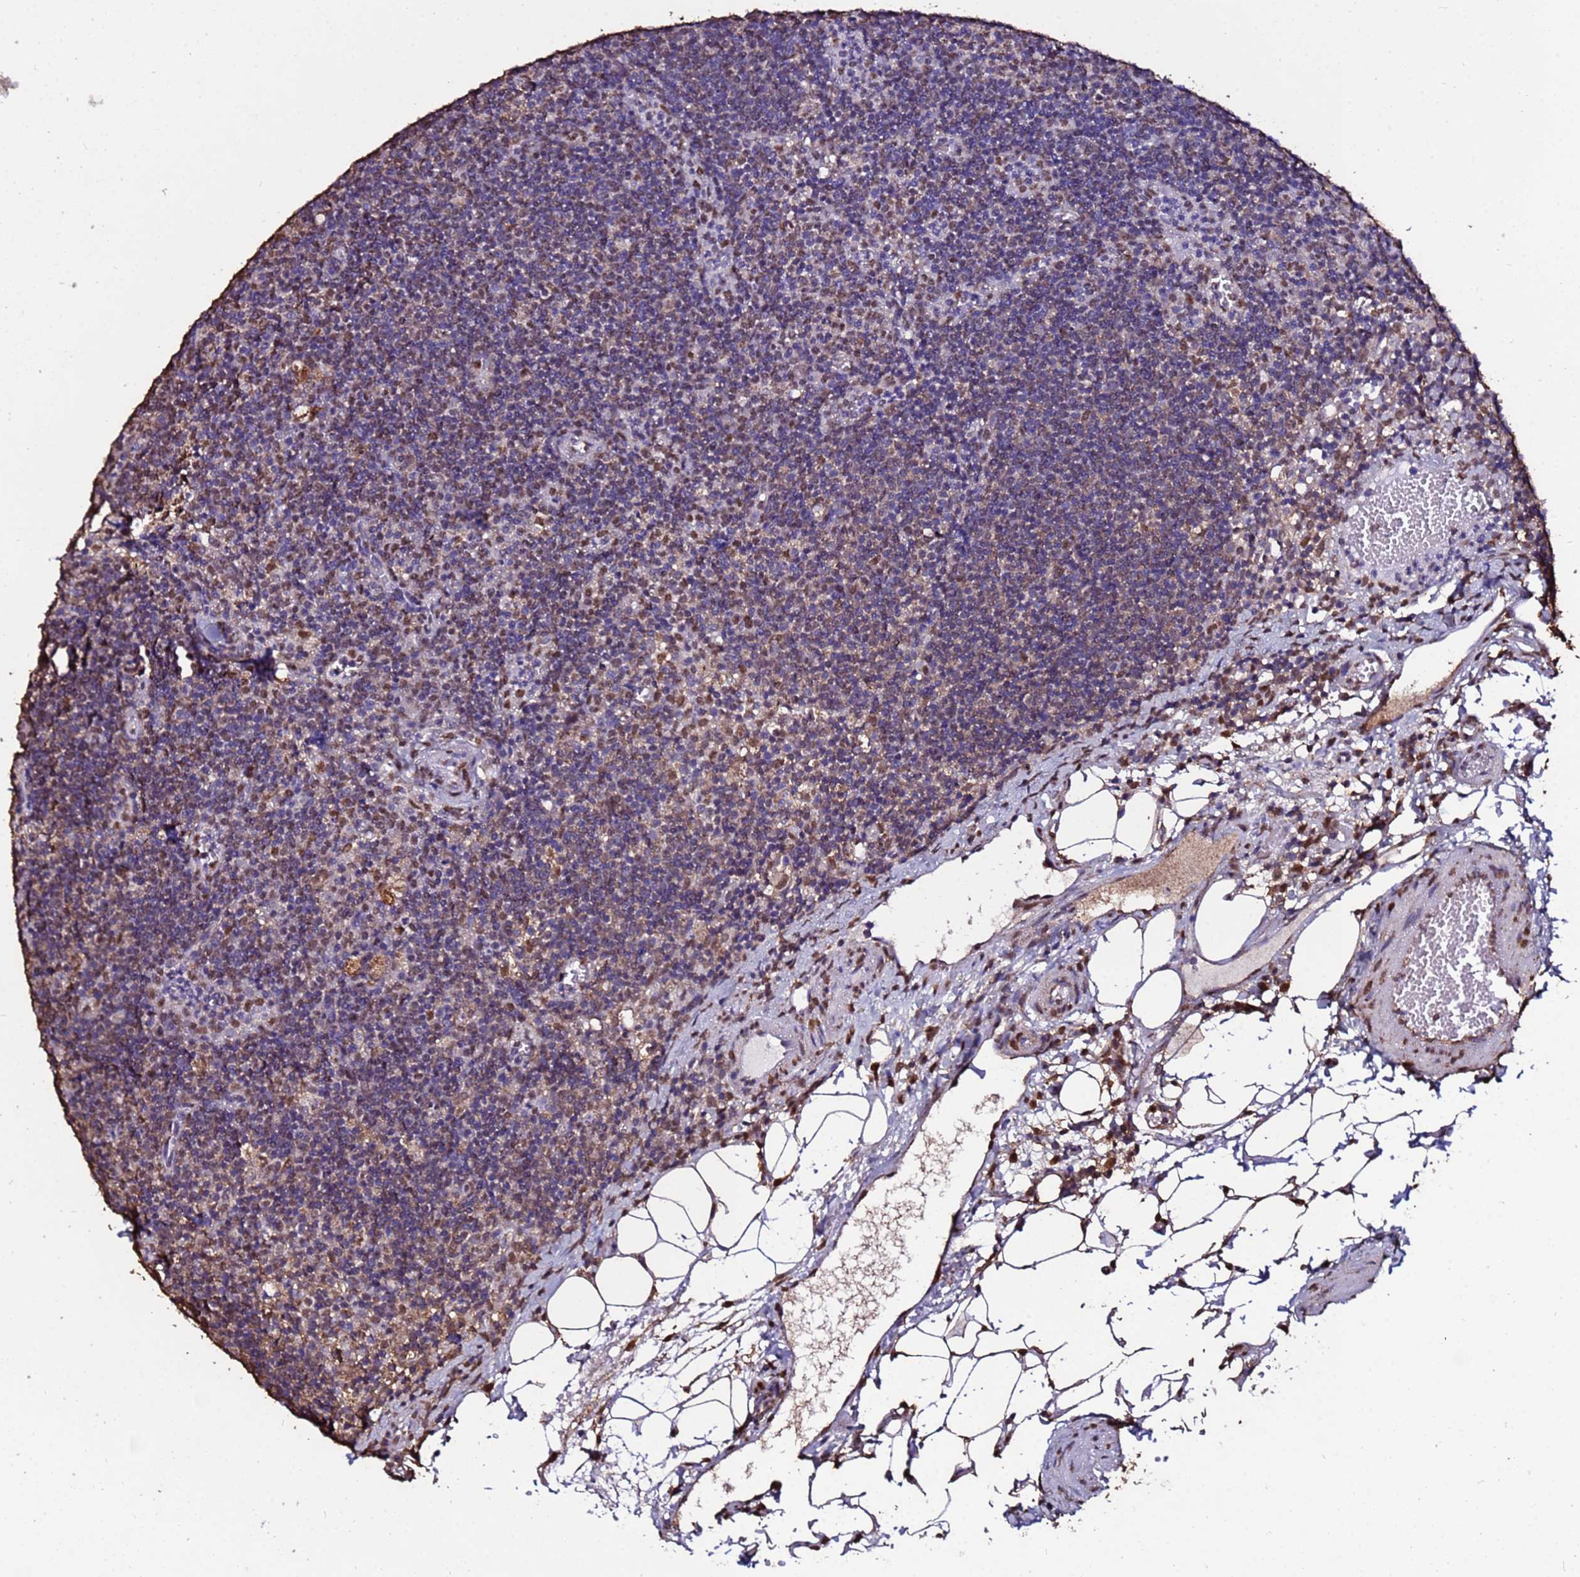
{"staining": {"intensity": "moderate", "quantity": "<25%", "location": "nuclear"}, "tissue": "lymph node", "cell_type": "Non-germinal center cells", "image_type": "normal", "snomed": [{"axis": "morphology", "description": "Normal tissue, NOS"}, {"axis": "topography", "description": "Lymph node"}], "caption": "Non-germinal center cells show moderate nuclear staining in approximately <25% of cells in benign lymph node. (DAB IHC with brightfield microscopy, high magnification).", "gene": "TRIP6", "patient": {"sex": "female", "age": 27}}